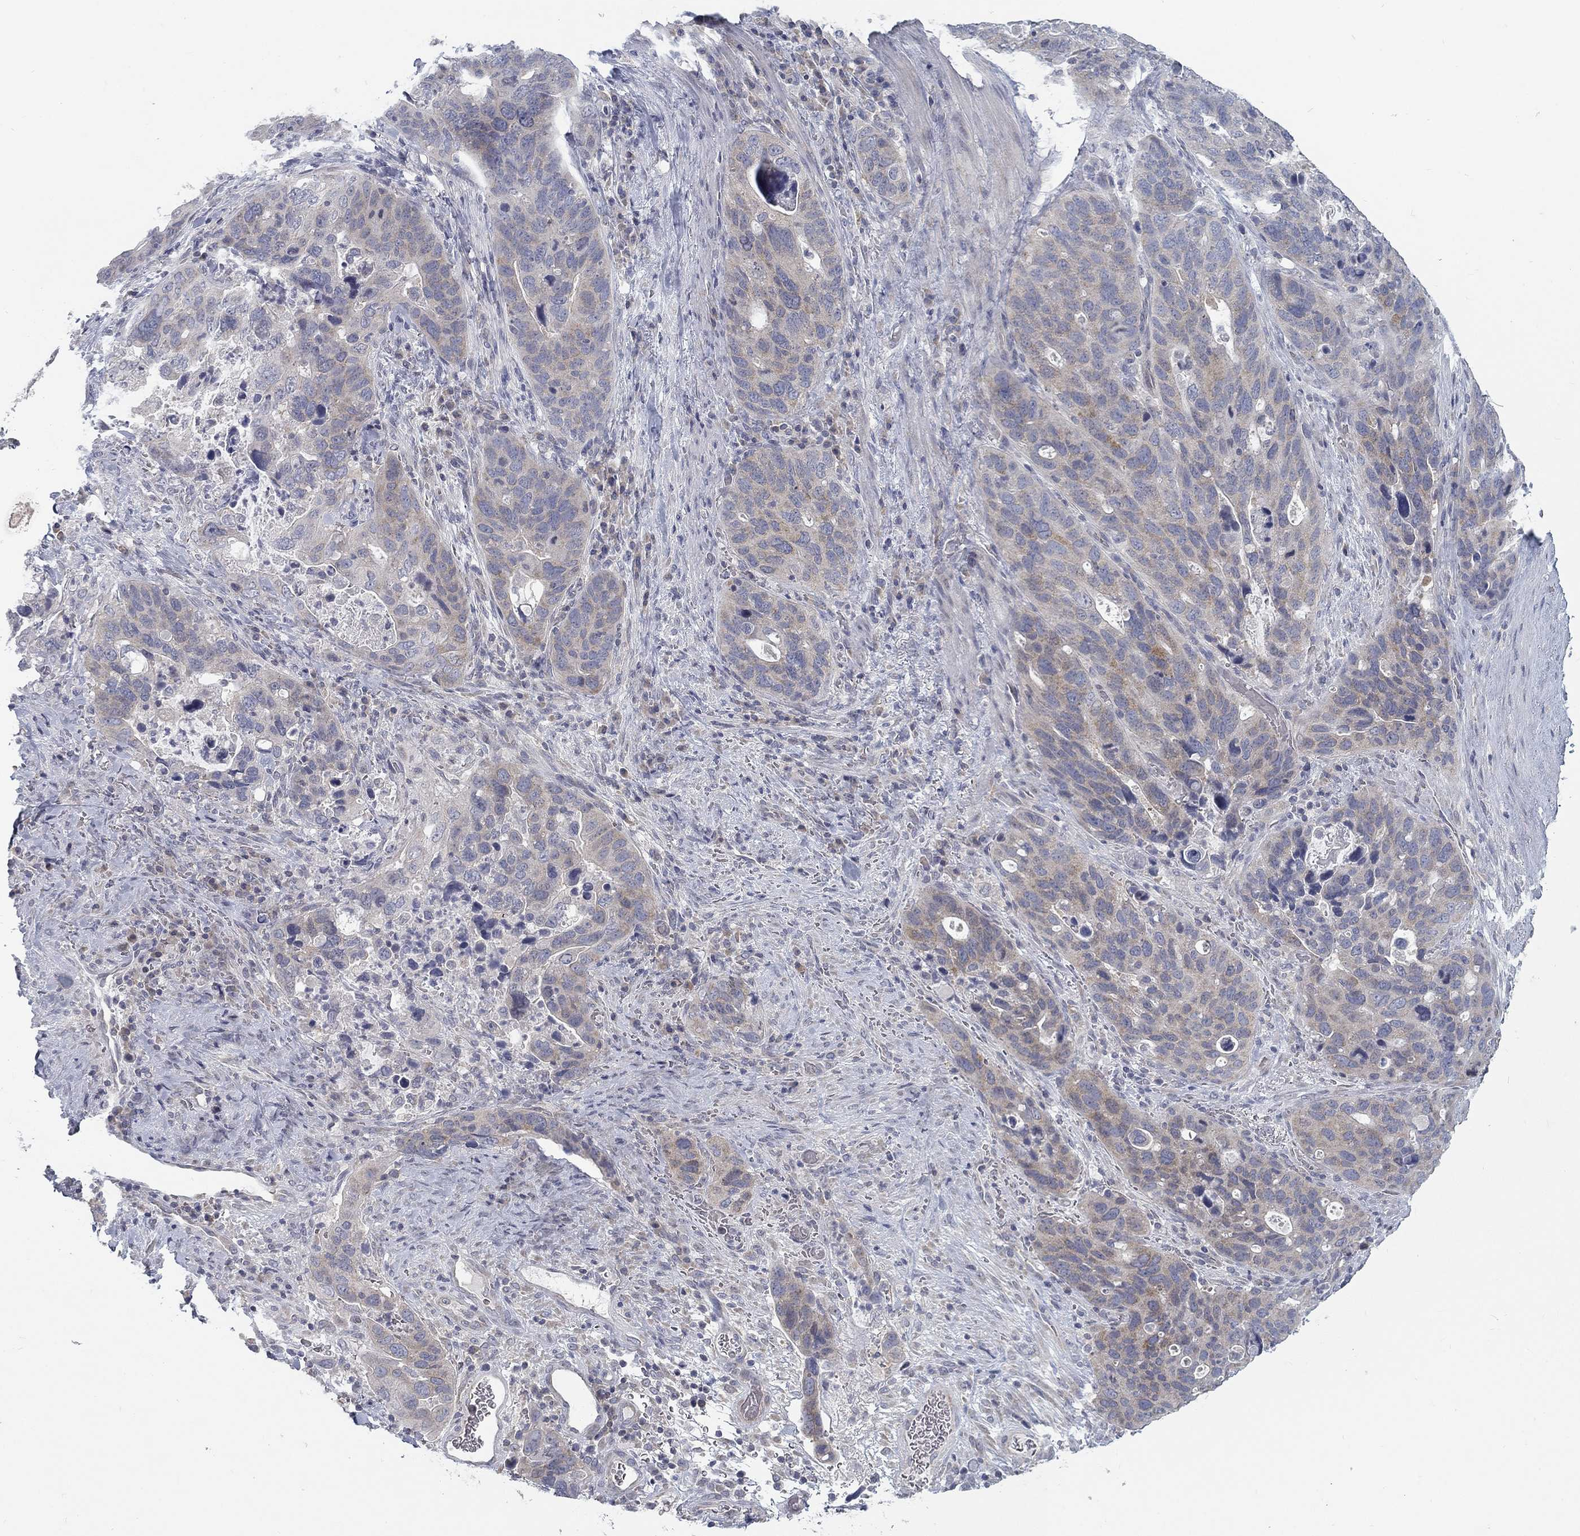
{"staining": {"intensity": "weak", "quantity": "25%-75%", "location": "cytoplasmic/membranous"}, "tissue": "stomach cancer", "cell_type": "Tumor cells", "image_type": "cancer", "snomed": [{"axis": "morphology", "description": "Adenocarcinoma, NOS"}, {"axis": "topography", "description": "Stomach"}], "caption": "High-magnification brightfield microscopy of stomach adenocarcinoma stained with DAB (brown) and counterstained with hematoxylin (blue). tumor cells exhibit weak cytoplasmic/membranous positivity is appreciated in about25%-75% of cells.", "gene": "ATP1A3", "patient": {"sex": "male", "age": 54}}